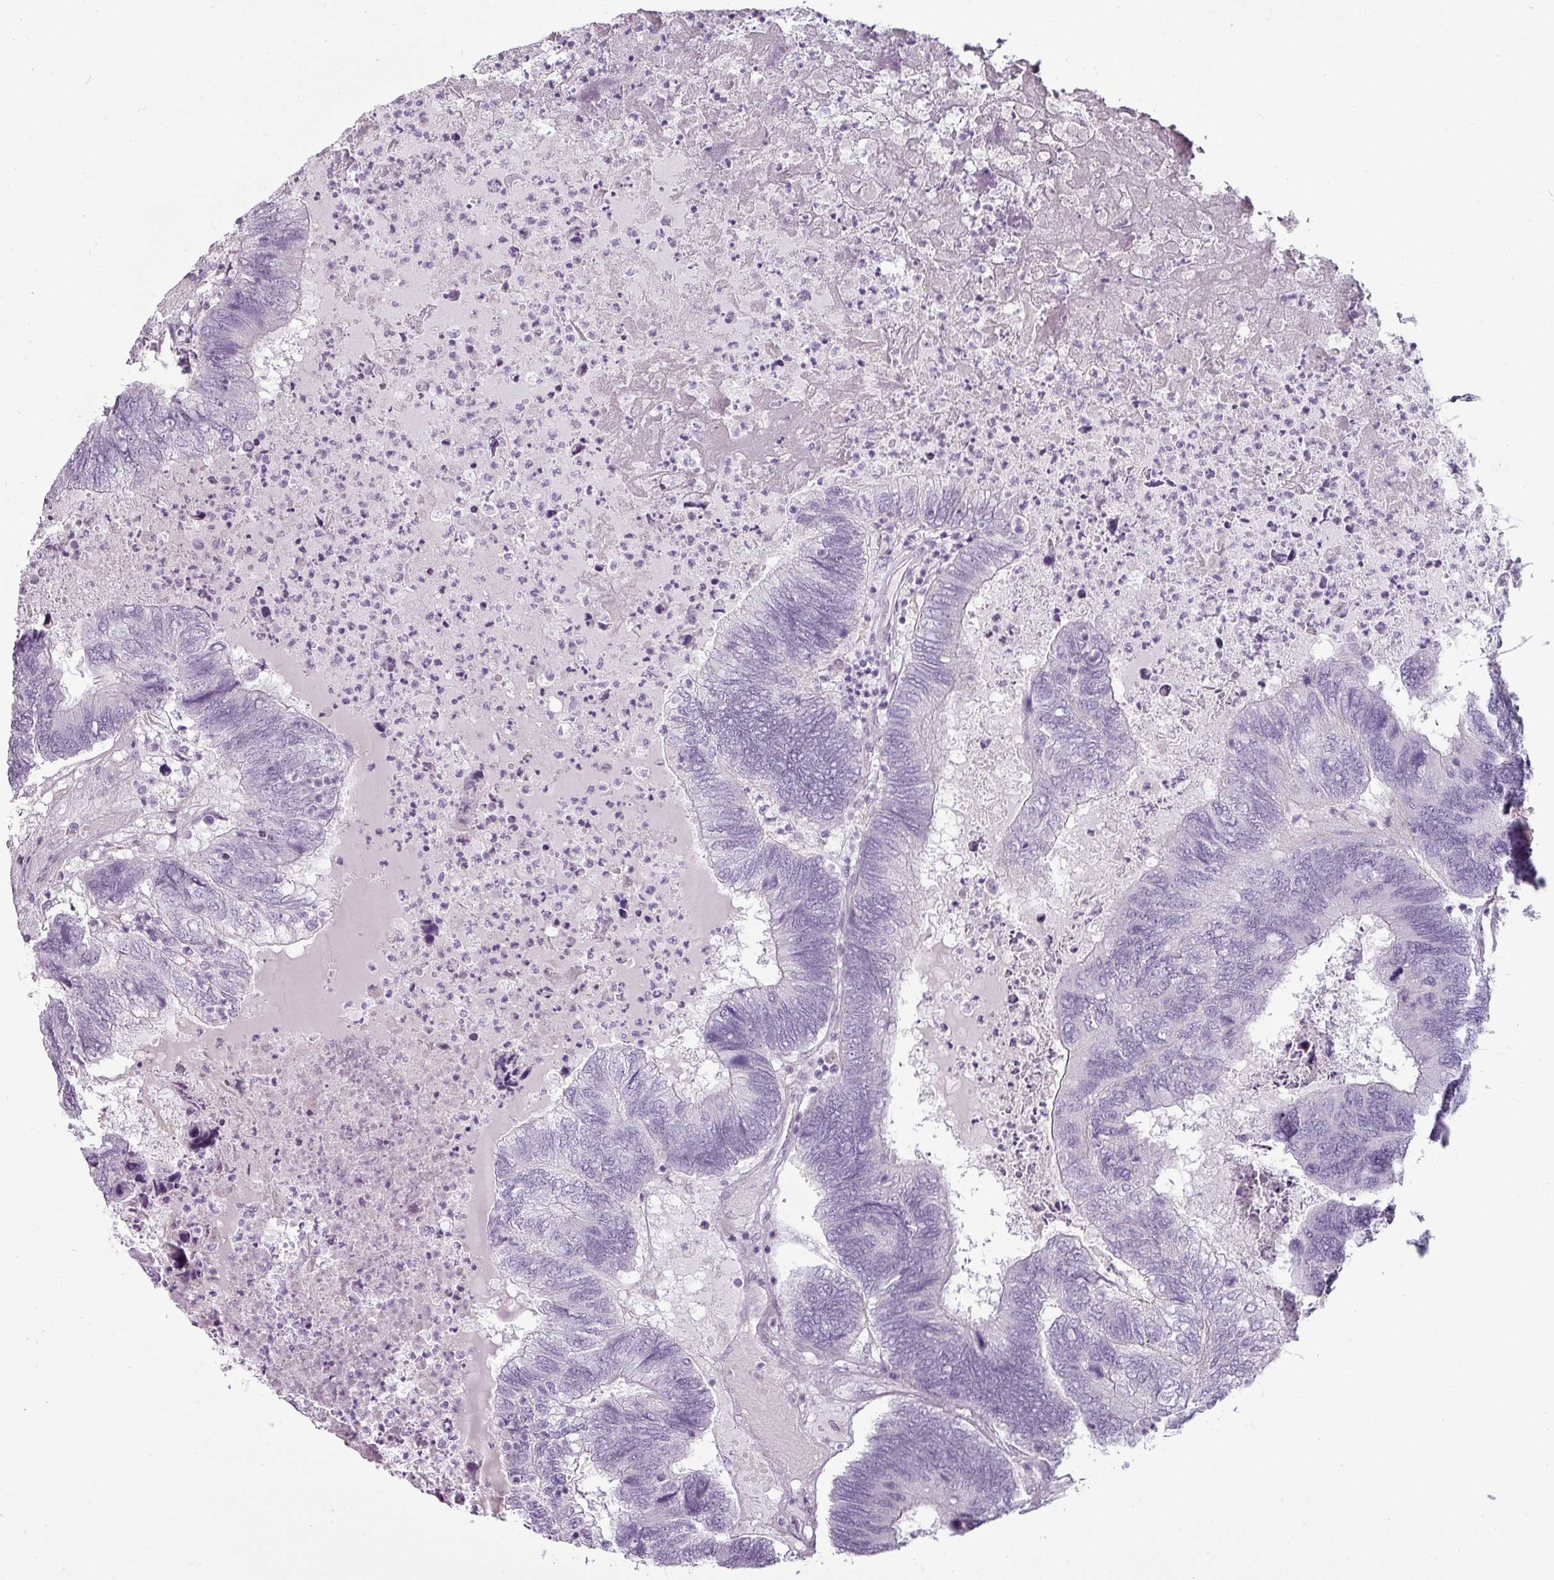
{"staining": {"intensity": "negative", "quantity": "none", "location": "none"}, "tissue": "colorectal cancer", "cell_type": "Tumor cells", "image_type": "cancer", "snomed": [{"axis": "morphology", "description": "Adenocarcinoma, NOS"}, {"axis": "topography", "description": "Colon"}], "caption": "DAB (3,3'-diaminobenzidine) immunohistochemical staining of colorectal cancer (adenocarcinoma) exhibits no significant positivity in tumor cells.", "gene": "ASB1", "patient": {"sex": "female", "age": 67}}